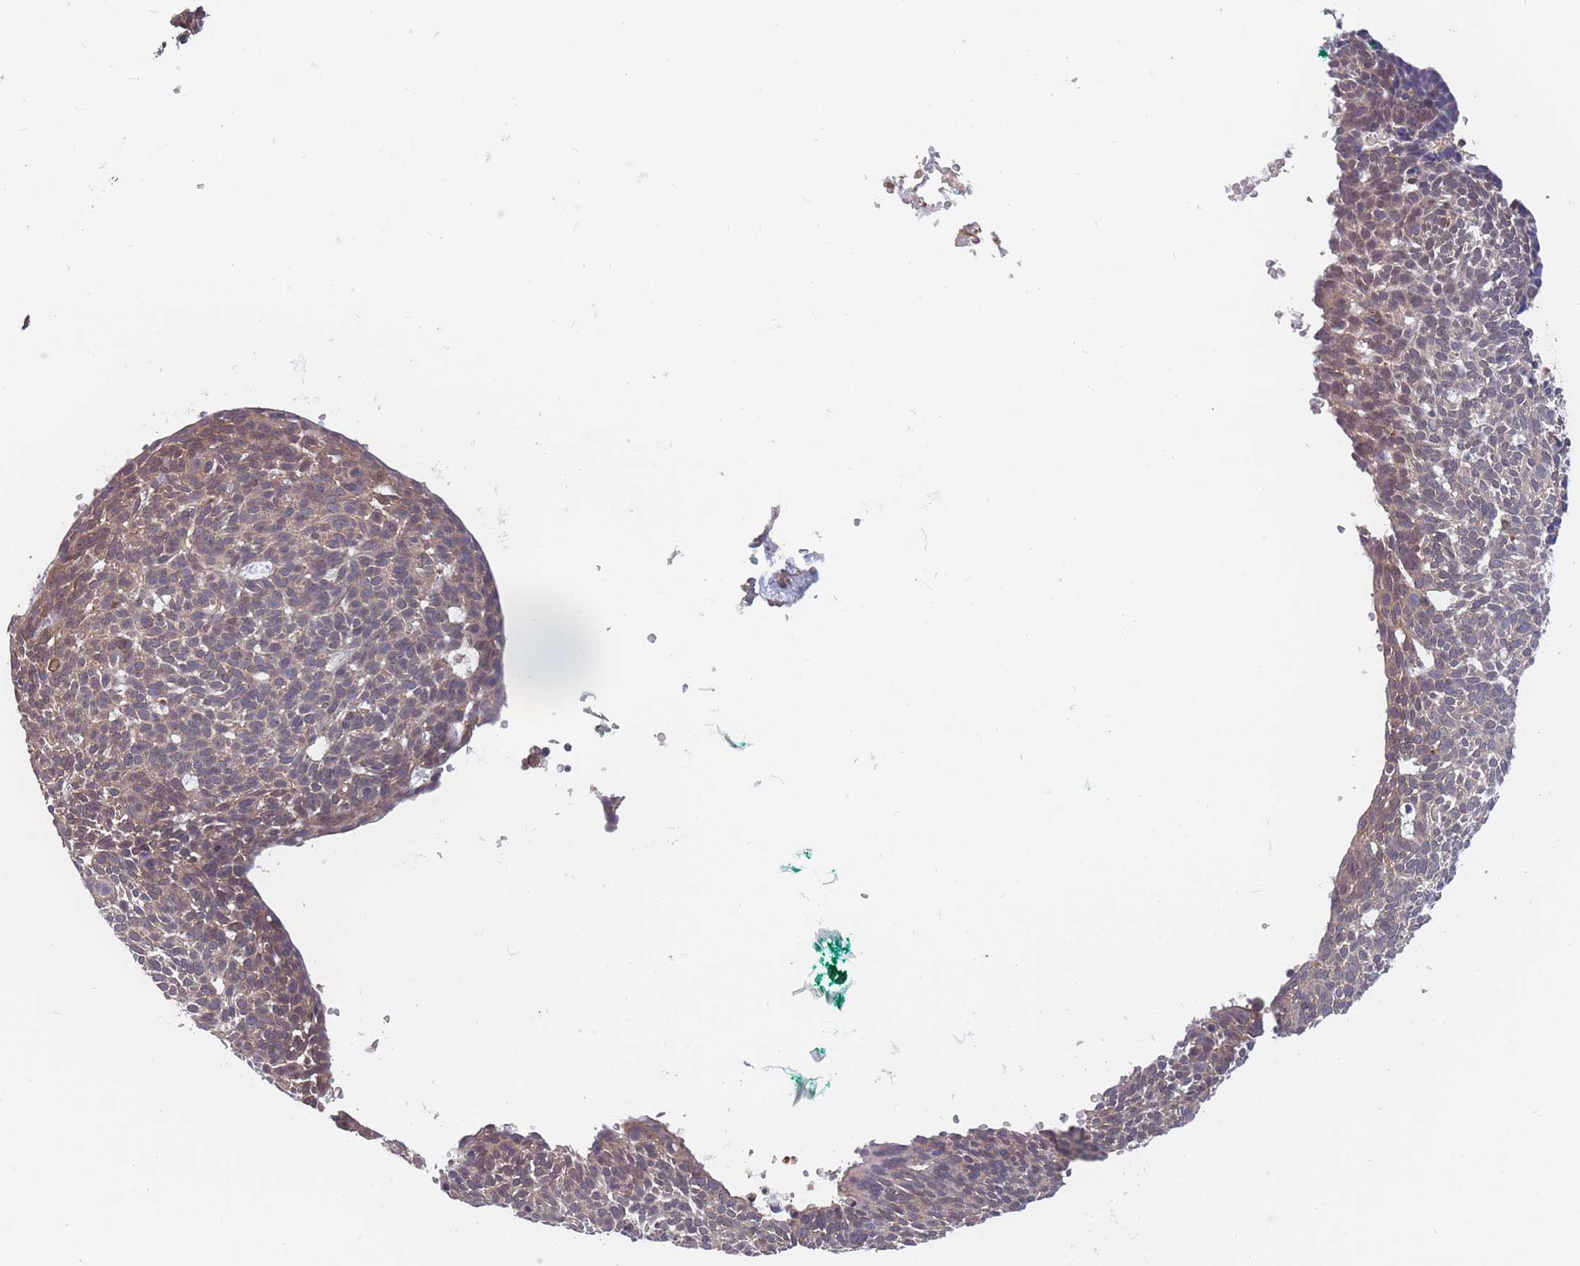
{"staining": {"intensity": "weak", "quantity": "25%-75%", "location": "cytoplasmic/membranous"}, "tissue": "skin cancer", "cell_type": "Tumor cells", "image_type": "cancer", "snomed": [{"axis": "morphology", "description": "Basal cell carcinoma"}, {"axis": "topography", "description": "Skin"}], "caption": "A micrograph of human skin cancer (basal cell carcinoma) stained for a protein shows weak cytoplasmic/membranous brown staining in tumor cells.", "gene": "SLC1A6", "patient": {"sex": "male", "age": 61}}